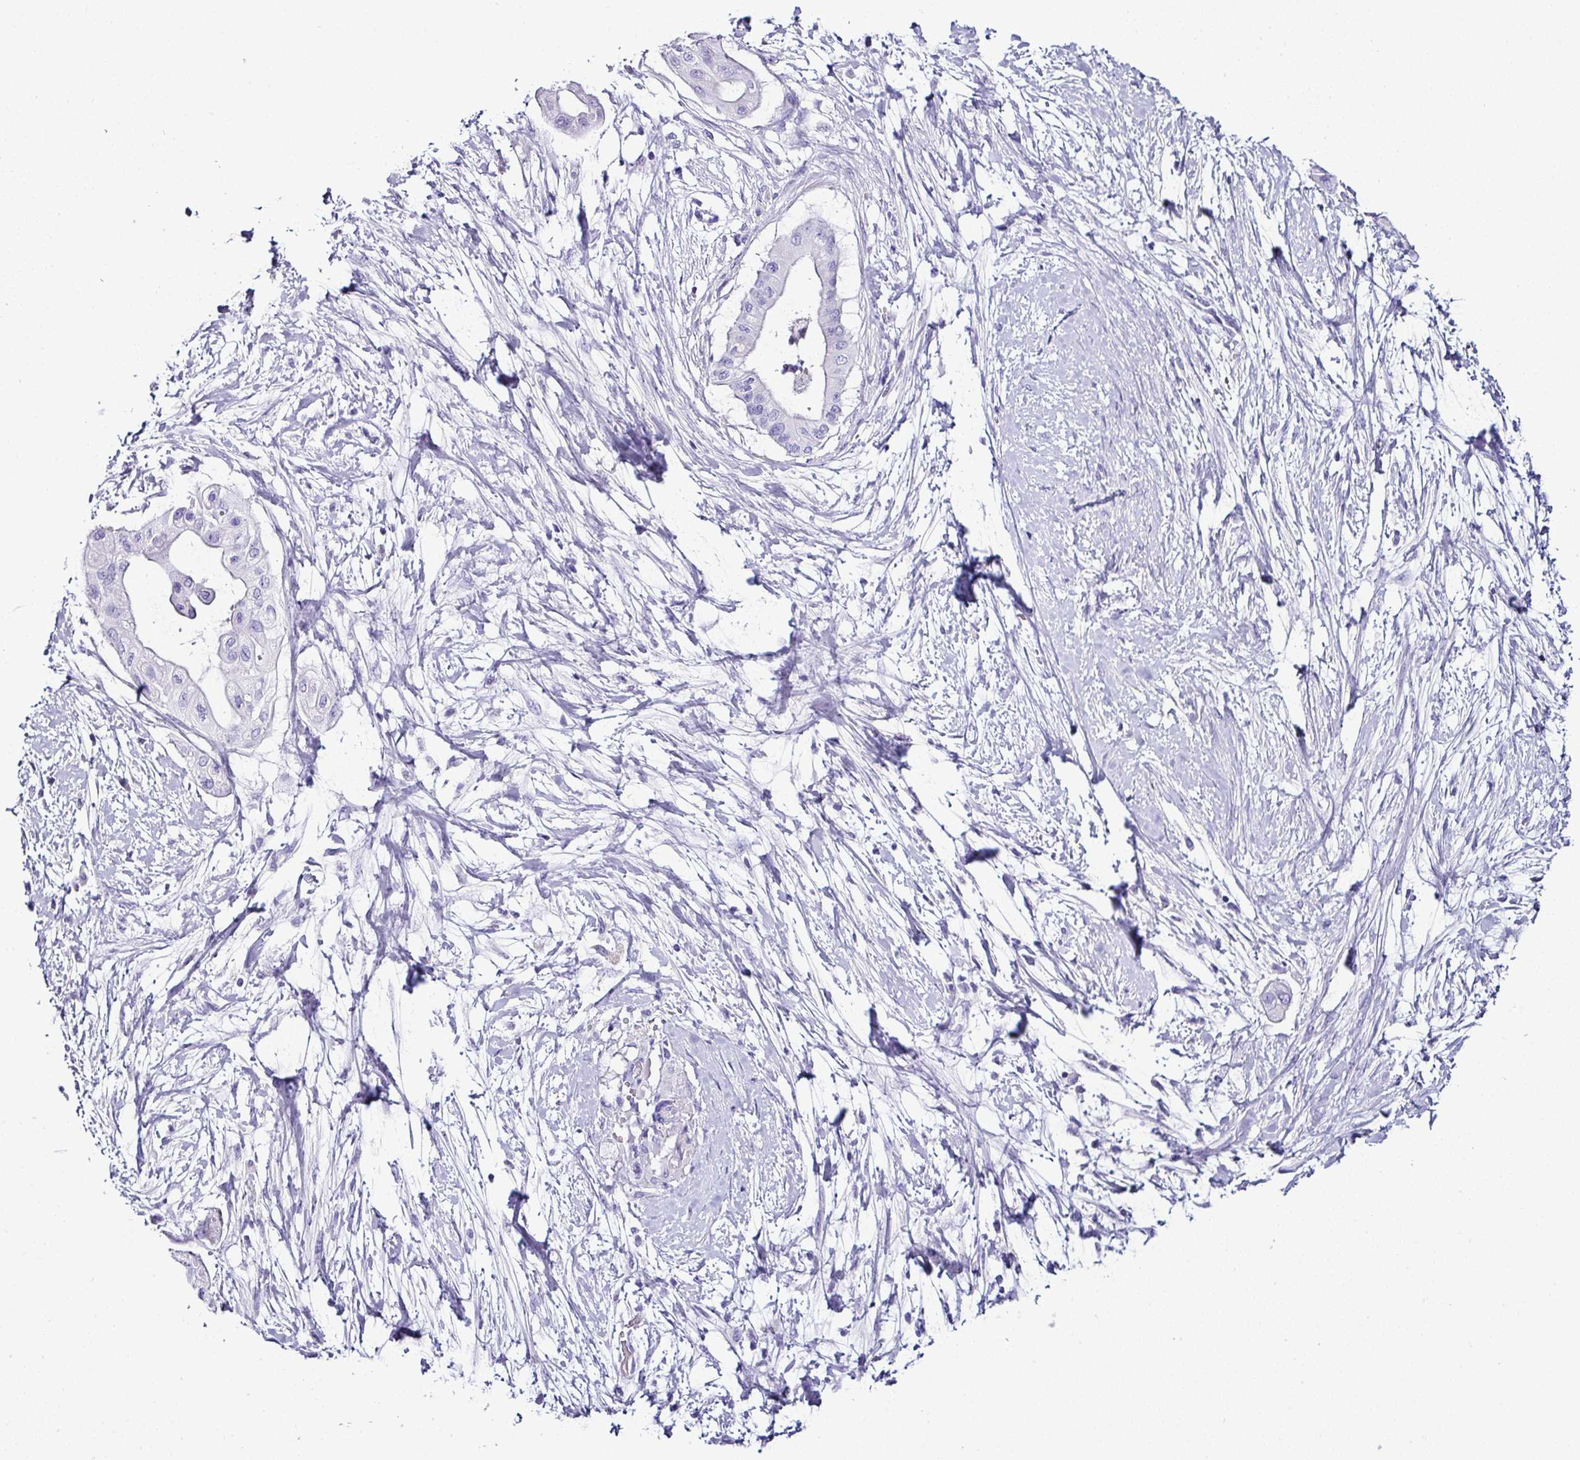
{"staining": {"intensity": "negative", "quantity": "none", "location": "none"}, "tissue": "pancreatic cancer", "cell_type": "Tumor cells", "image_type": "cancer", "snomed": [{"axis": "morphology", "description": "Adenocarcinoma, NOS"}, {"axis": "topography", "description": "Pancreas"}], "caption": "Histopathology image shows no protein staining in tumor cells of pancreatic cancer tissue. (DAB IHC with hematoxylin counter stain).", "gene": "NAPSA", "patient": {"sex": "male", "age": 68}}